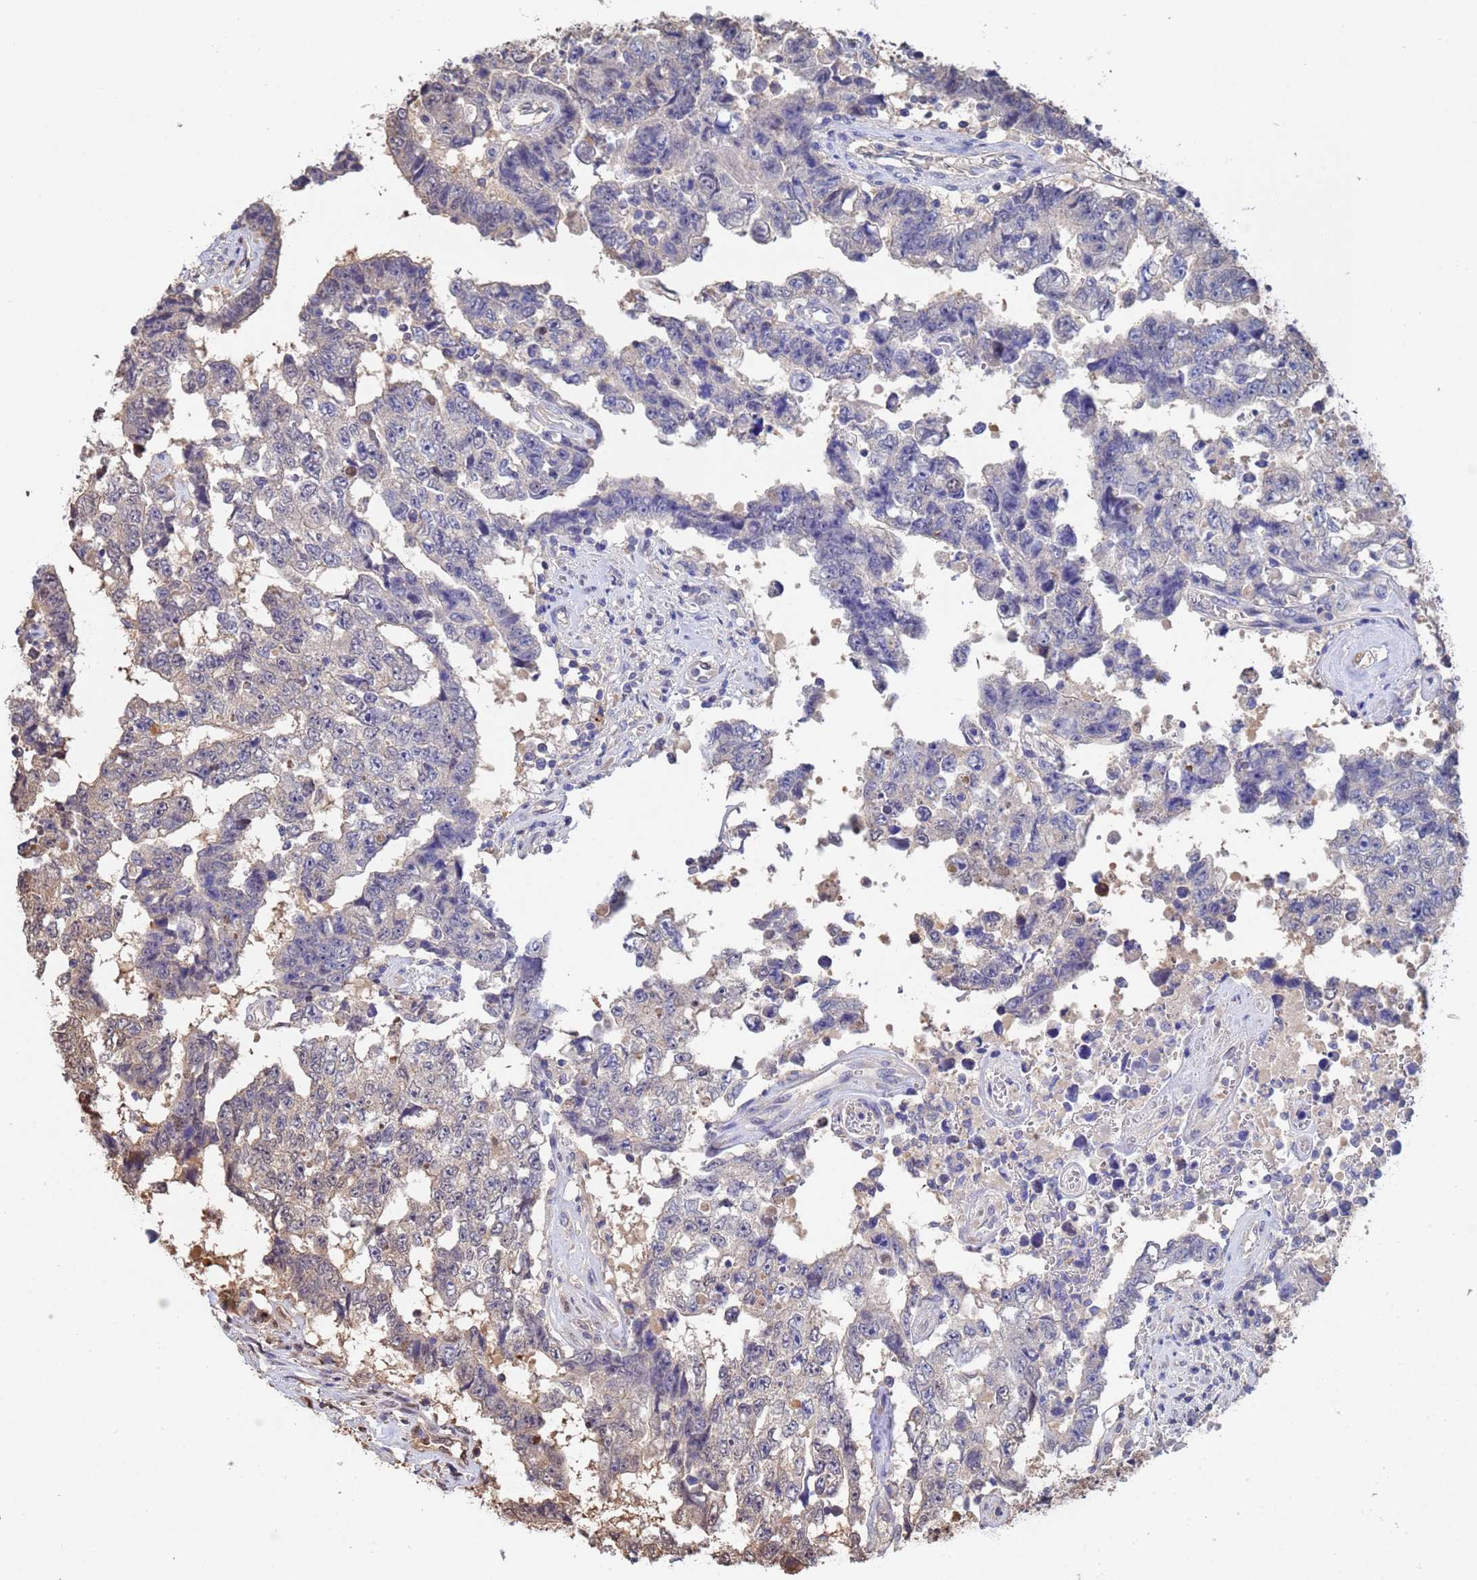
{"staining": {"intensity": "weak", "quantity": "<25%", "location": "cytoplasmic/membranous"}, "tissue": "testis cancer", "cell_type": "Tumor cells", "image_type": "cancer", "snomed": [{"axis": "morphology", "description": "Normal tissue, NOS"}, {"axis": "morphology", "description": "Carcinoma, Embryonal, NOS"}, {"axis": "topography", "description": "Testis"}, {"axis": "topography", "description": "Epididymis"}], "caption": "The histopathology image displays no staining of tumor cells in testis cancer (embryonal carcinoma). The staining is performed using DAB brown chromogen with nuclei counter-stained in using hematoxylin.", "gene": "SUMO4", "patient": {"sex": "male", "age": 25}}